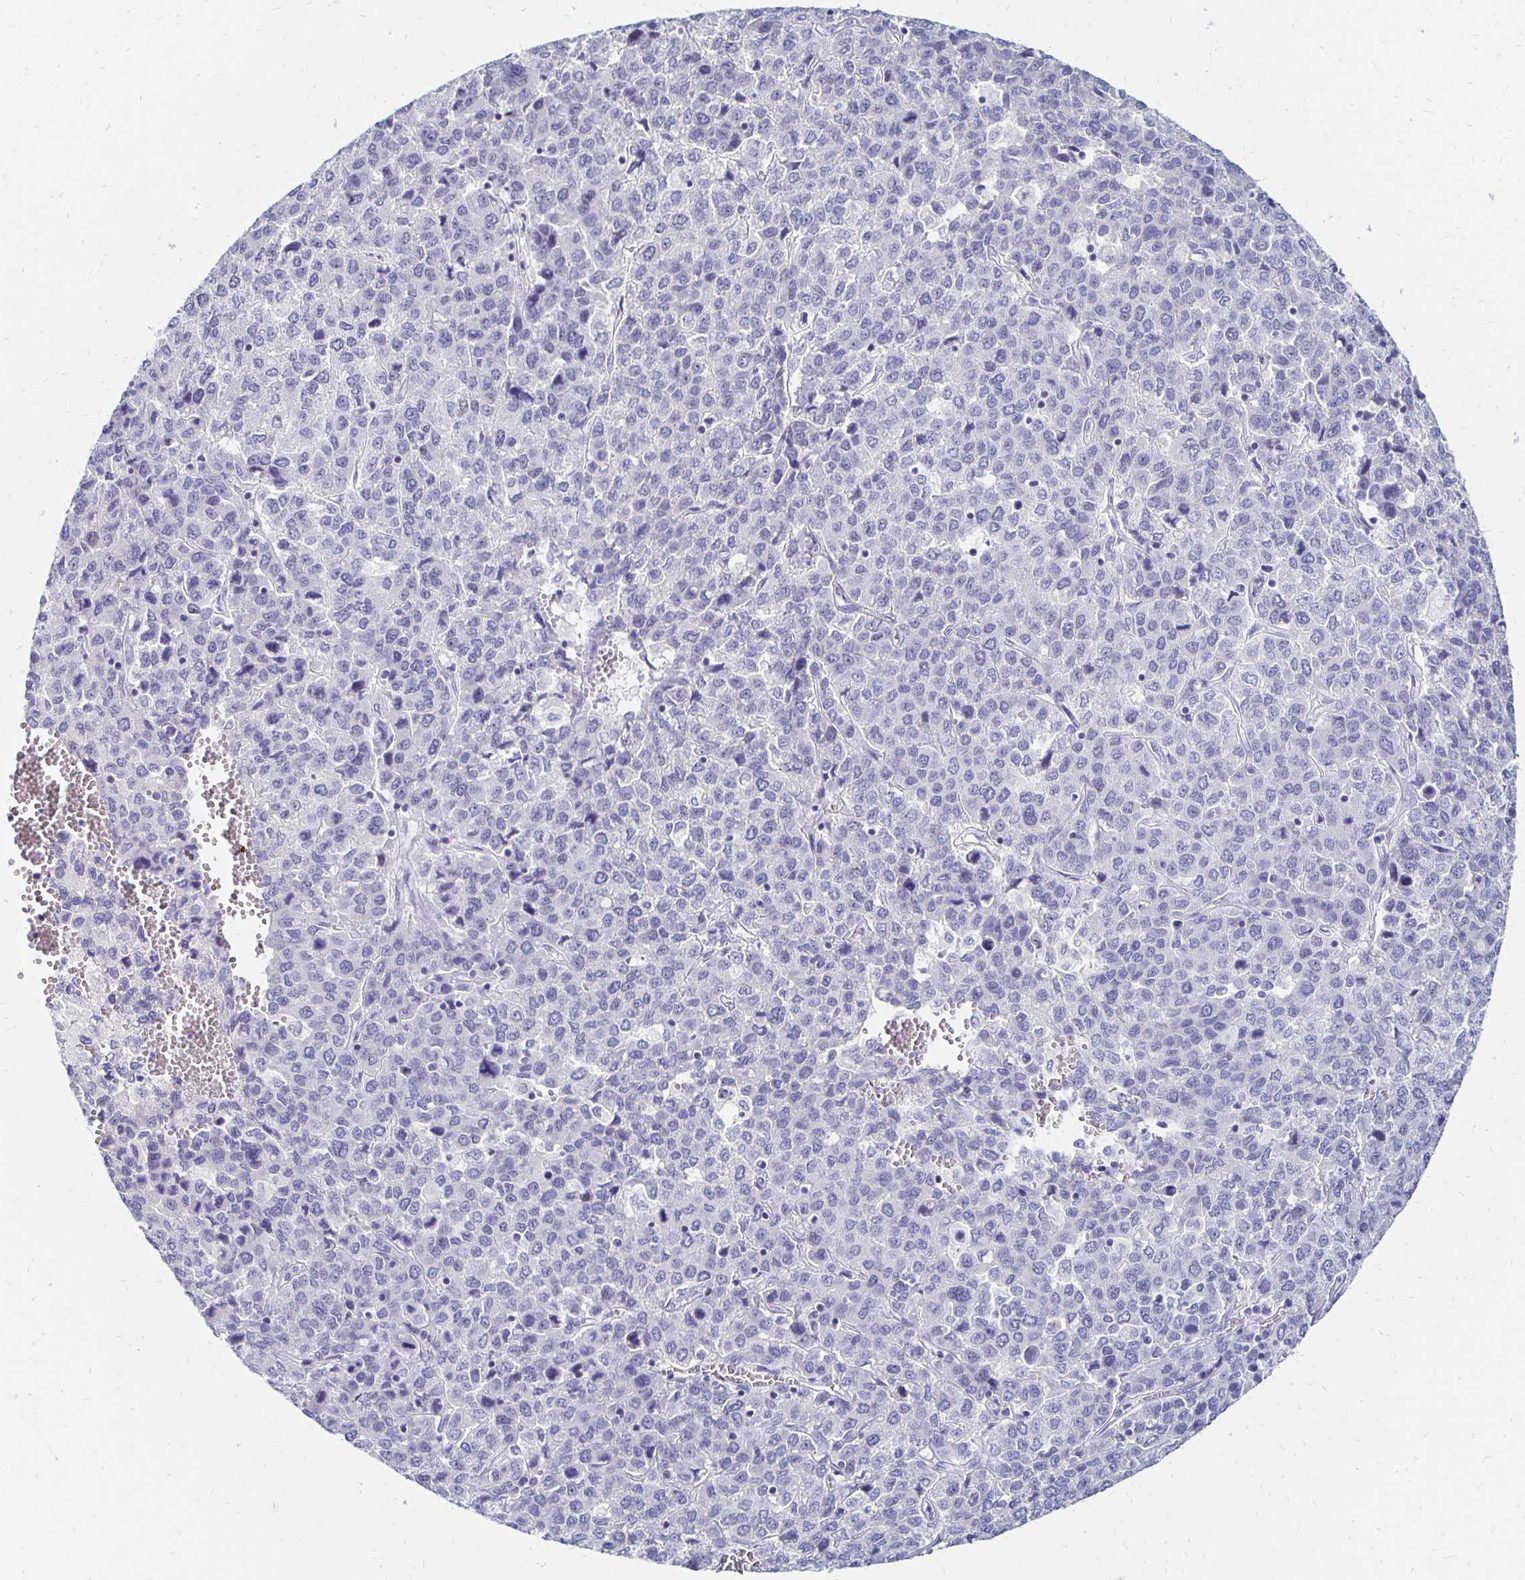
{"staining": {"intensity": "negative", "quantity": "none", "location": "none"}, "tissue": "liver cancer", "cell_type": "Tumor cells", "image_type": "cancer", "snomed": [{"axis": "morphology", "description": "Carcinoma, Hepatocellular, NOS"}, {"axis": "topography", "description": "Liver"}], "caption": "Micrograph shows no significant protein expression in tumor cells of liver cancer (hepatocellular carcinoma).", "gene": "SYT2", "patient": {"sex": "male", "age": 69}}